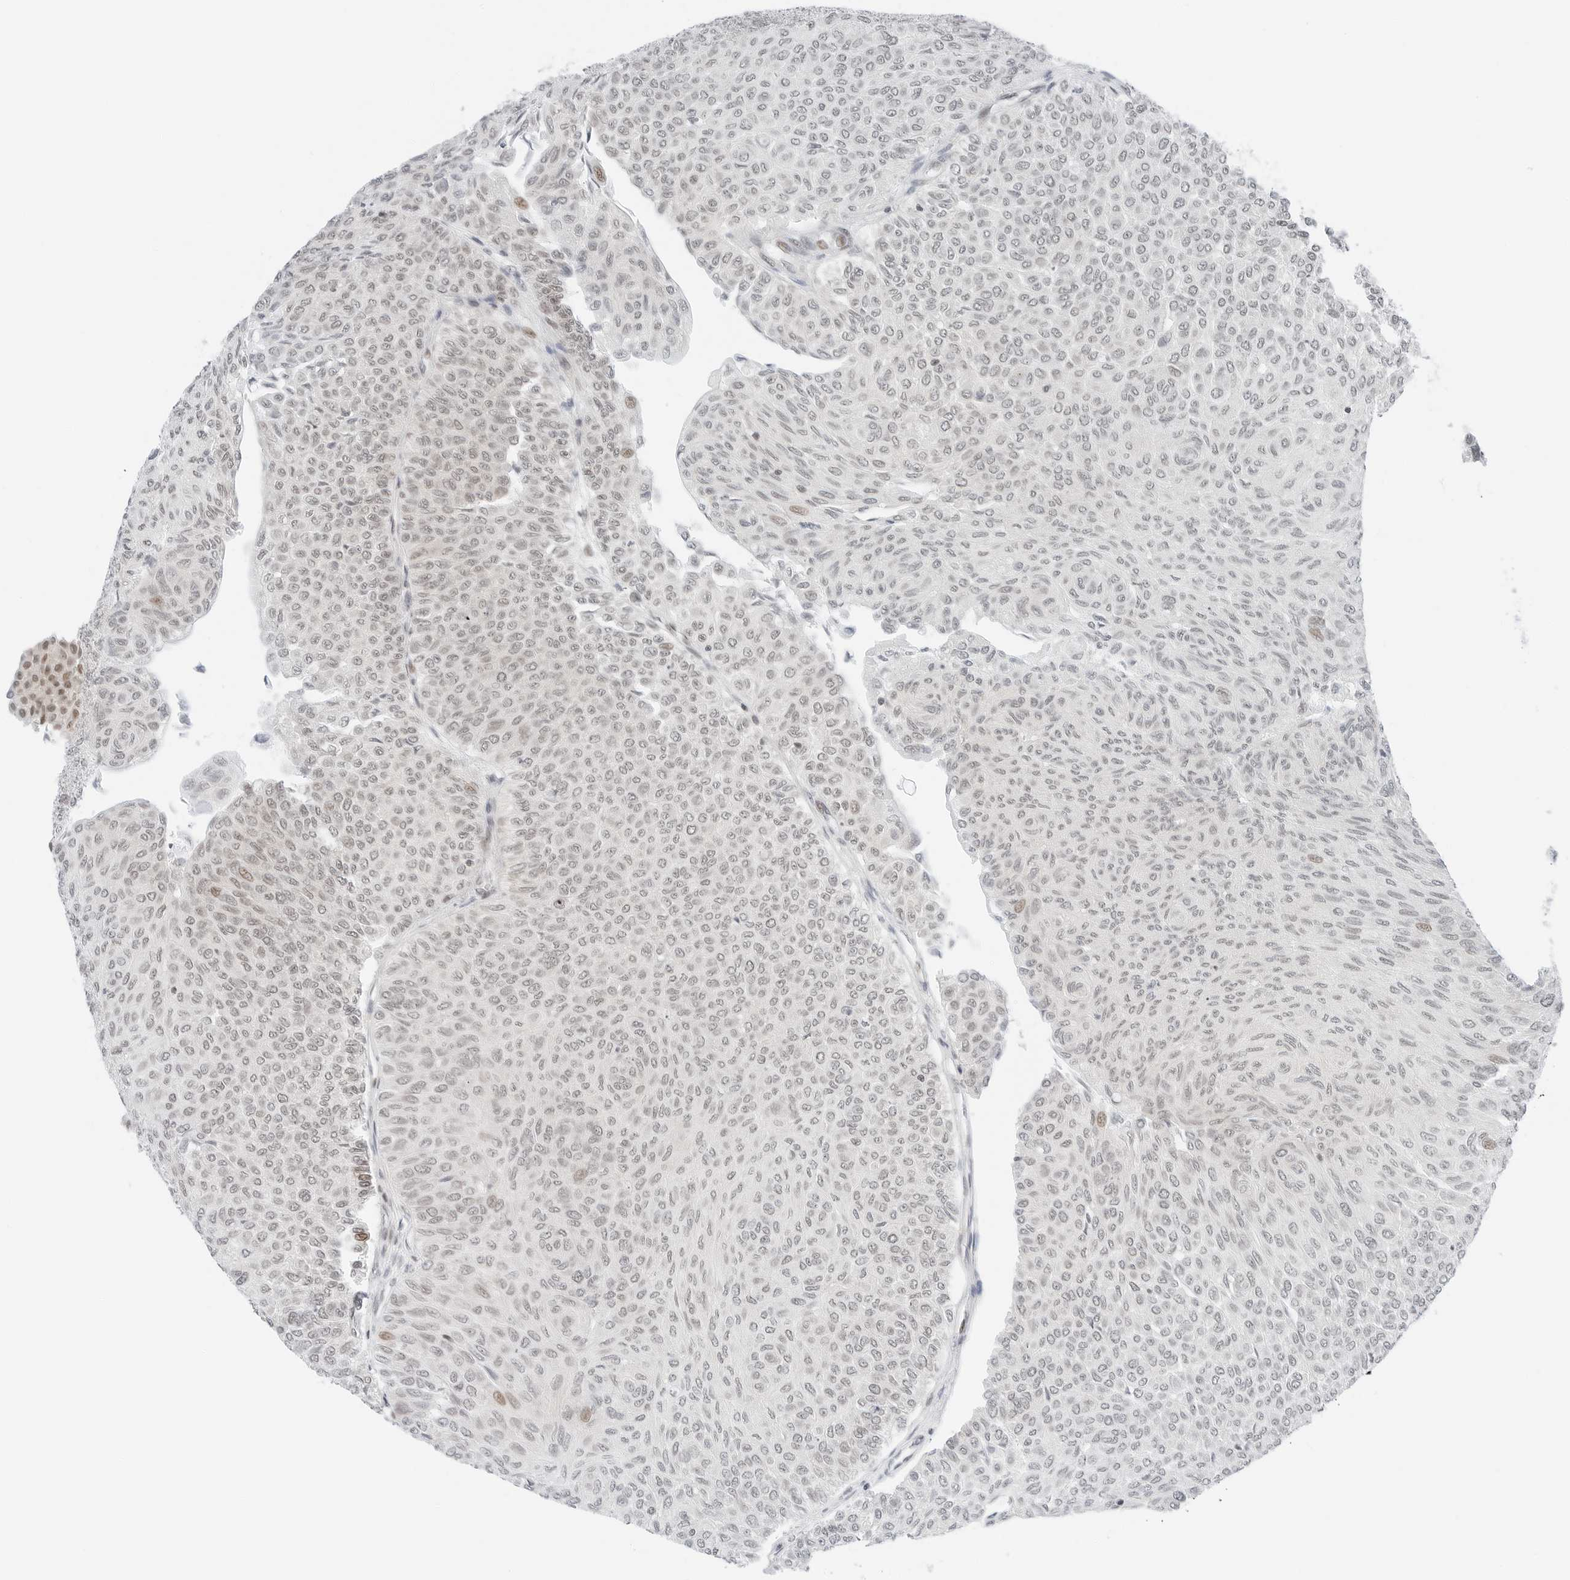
{"staining": {"intensity": "weak", "quantity": "25%-75%", "location": "nuclear"}, "tissue": "urothelial cancer", "cell_type": "Tumor cells", "image_type": "cancer", "snomed": [{"axis": "morphology", "description": "Urothelial carcinoma, Low grade"}, {"axis": "topography", "description": "Urinary bladder"}], "caption": "Low-grade urothelial carcinoma was stained to show a protein in brown. There is low levels of weak nuclear positivity in approximately 25%-75% of tumor cells.", "gene": "CRTC2", "patient": {"sex": "male", "age": 78}}